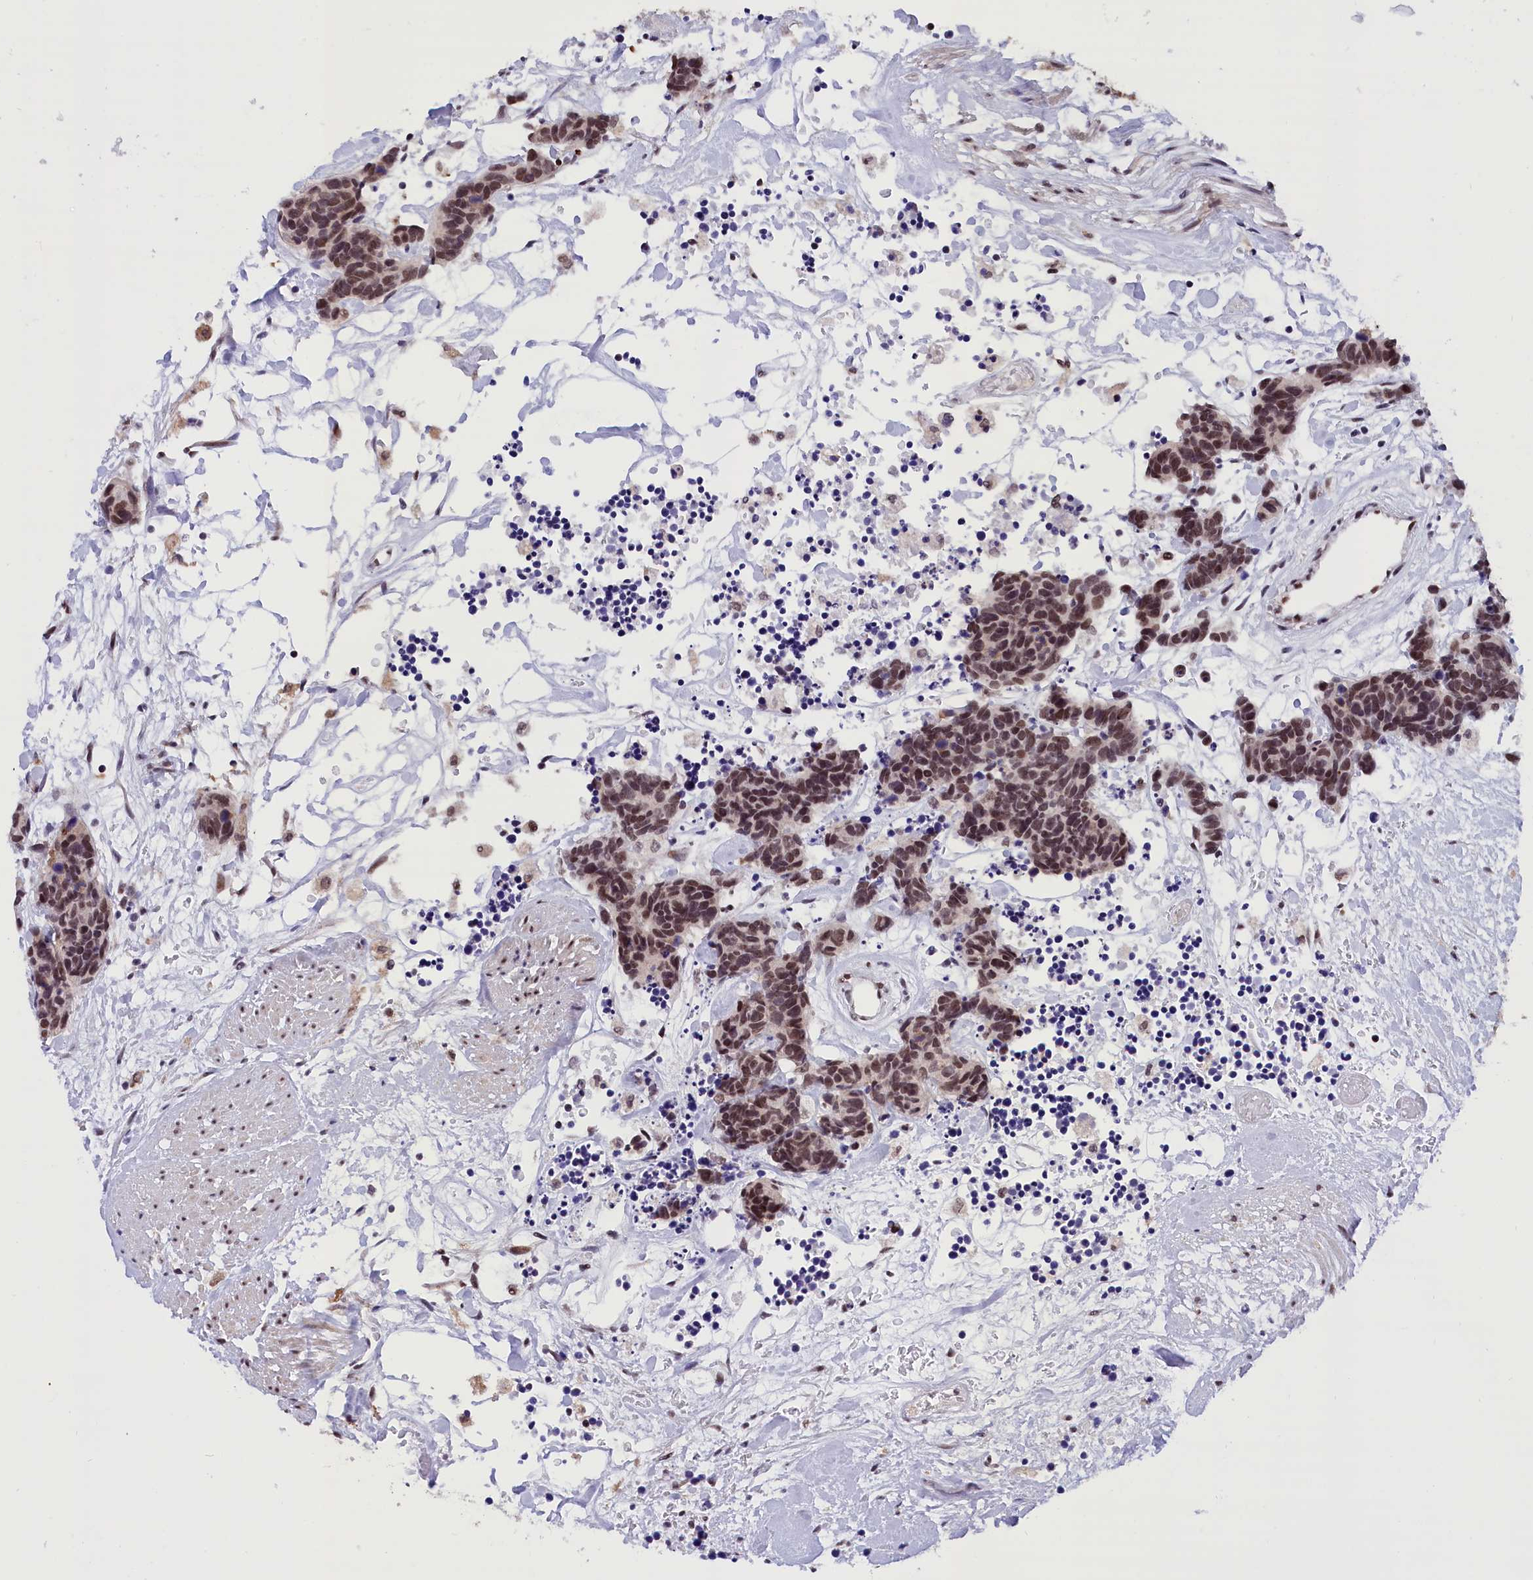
{"staining": {"intensity": "moderate", "quantity": ">75%", "location": "nuclear"}, "tissue": "carcinoid", "cell_type": "Tumor cells", "image_type": "cancer", "snomed": [{"axis": "morphology", "description": "Carcinoma, NOS"}, {"axis": "morphology", "description": "Carcinoid, malignant, NOS"}, {"axis": "topography", "description": "Urinary bladder"}], "caption": "Malignant carcinoid stained with a brown dye displays moderate nuclear positive positivity in approximately >75% of tumor cells.", "gene": "CDYL2", "patient": {"sex": "male", "age": 57}}